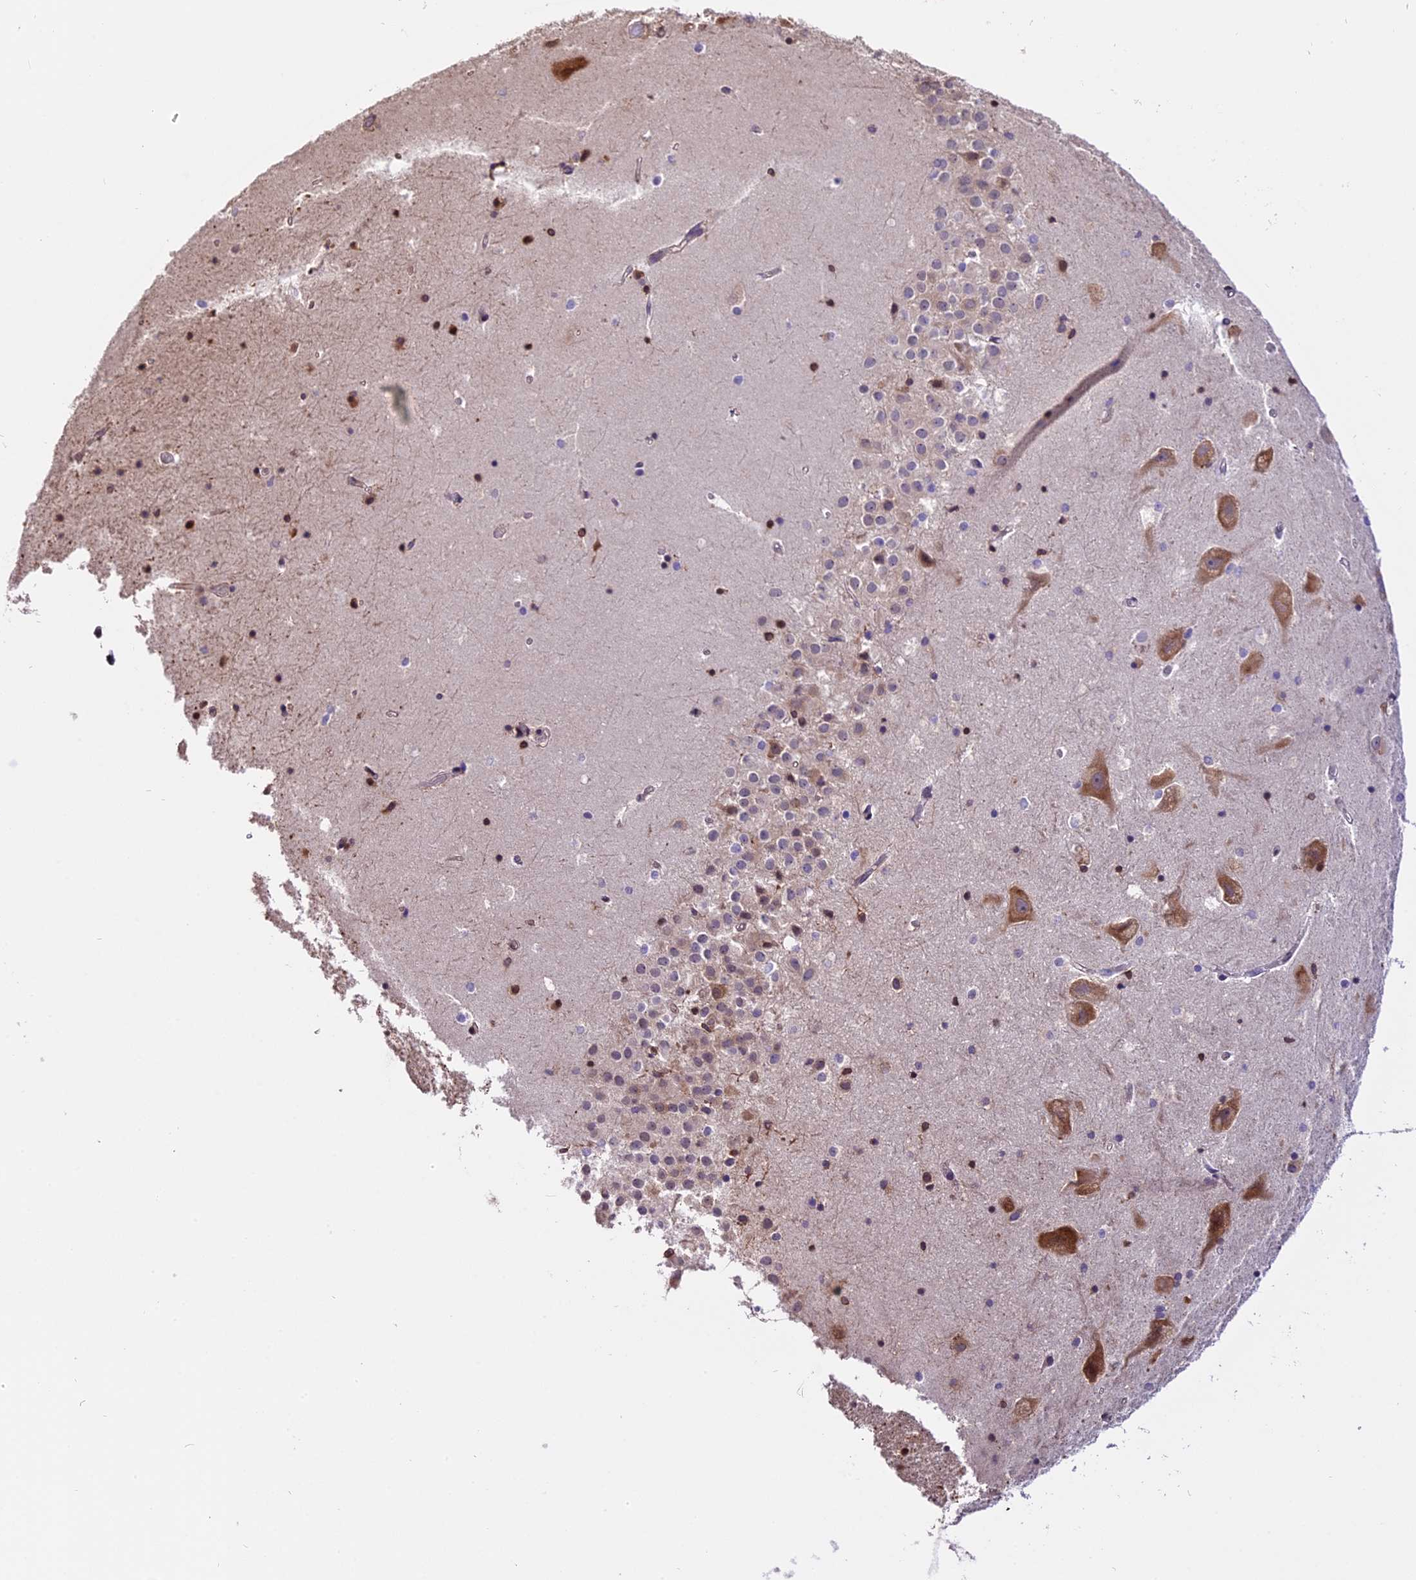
{"staining": {"intensity": "moderate", "quantity": "<25%", "location": "cytoplasmic/membranous,nuclear"}, "tissue": "hippocampus", "cell_type": "Glial cells", "image_type": "normal", "snomed": [{"axis": "morphology", "description": "Normal tissue, NOS"}, {"axis": "topography", "description": "Hippocampus"}], "caption": "Human hippocampus stained for a protein (brown) shows moderate cytoplasmic/membranous,nuclear positive staining in approximately <25% of glial cells.", "gene": "HERPUD1", "patient": {"sex": "female", "age": 52}}